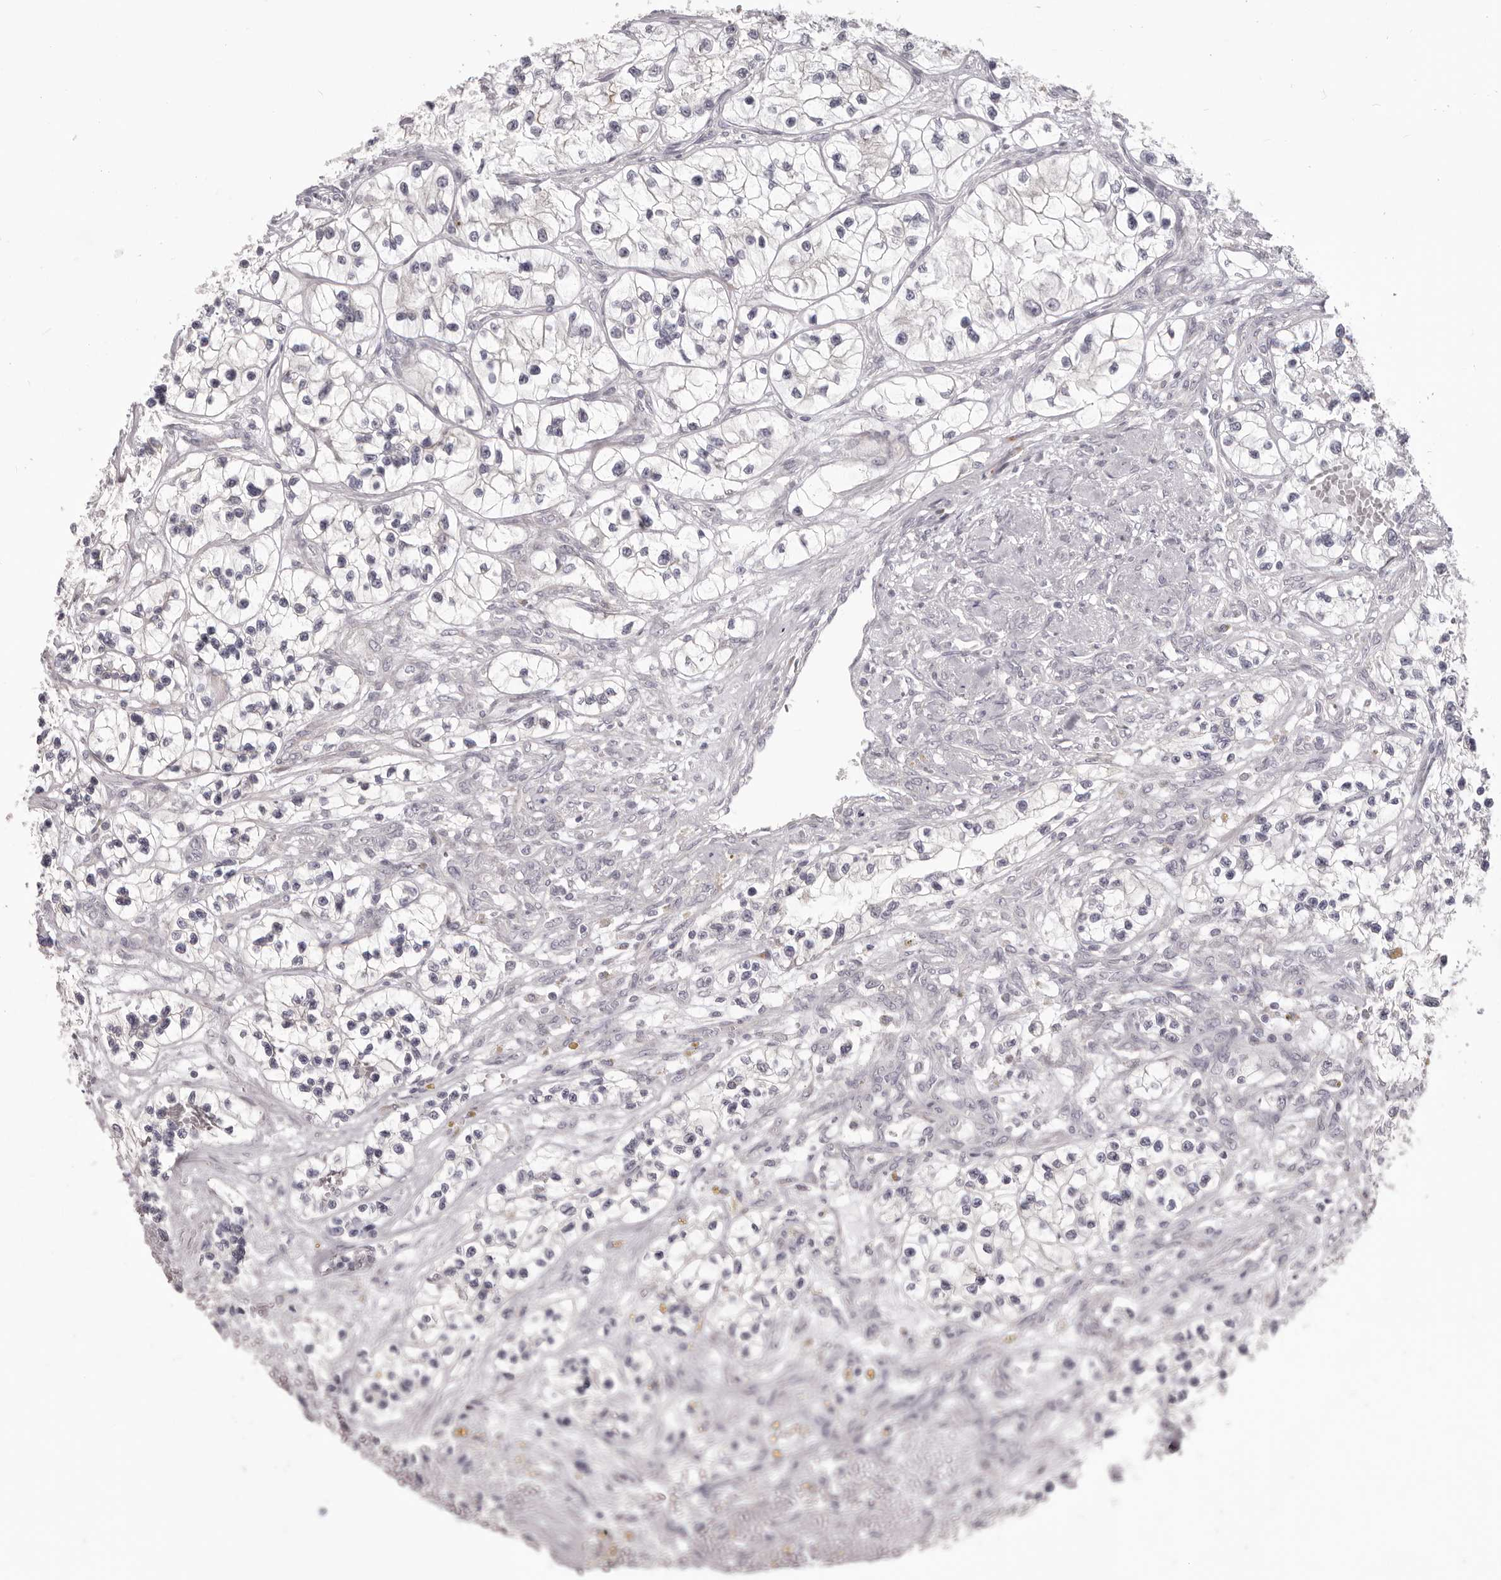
{"staining": {"intensity": "negative", "quantity": "none", "location": "none"}, "tissue": "renal cancer", "cell_type": "Tumor cells", "image_type": "cancer", "snomed": [{"axis": "morphology", "description": "Adenocarcinoma, NOS"}, {"axis": "topography", "description": "Kidney"}], "caption": "High power microscopy image of an IHC image of renal adenocarcinoma, revealing no significant staining in tumor cells.", "gene": "OTUD3", "patient": {"sex": "female", "age": 57}}